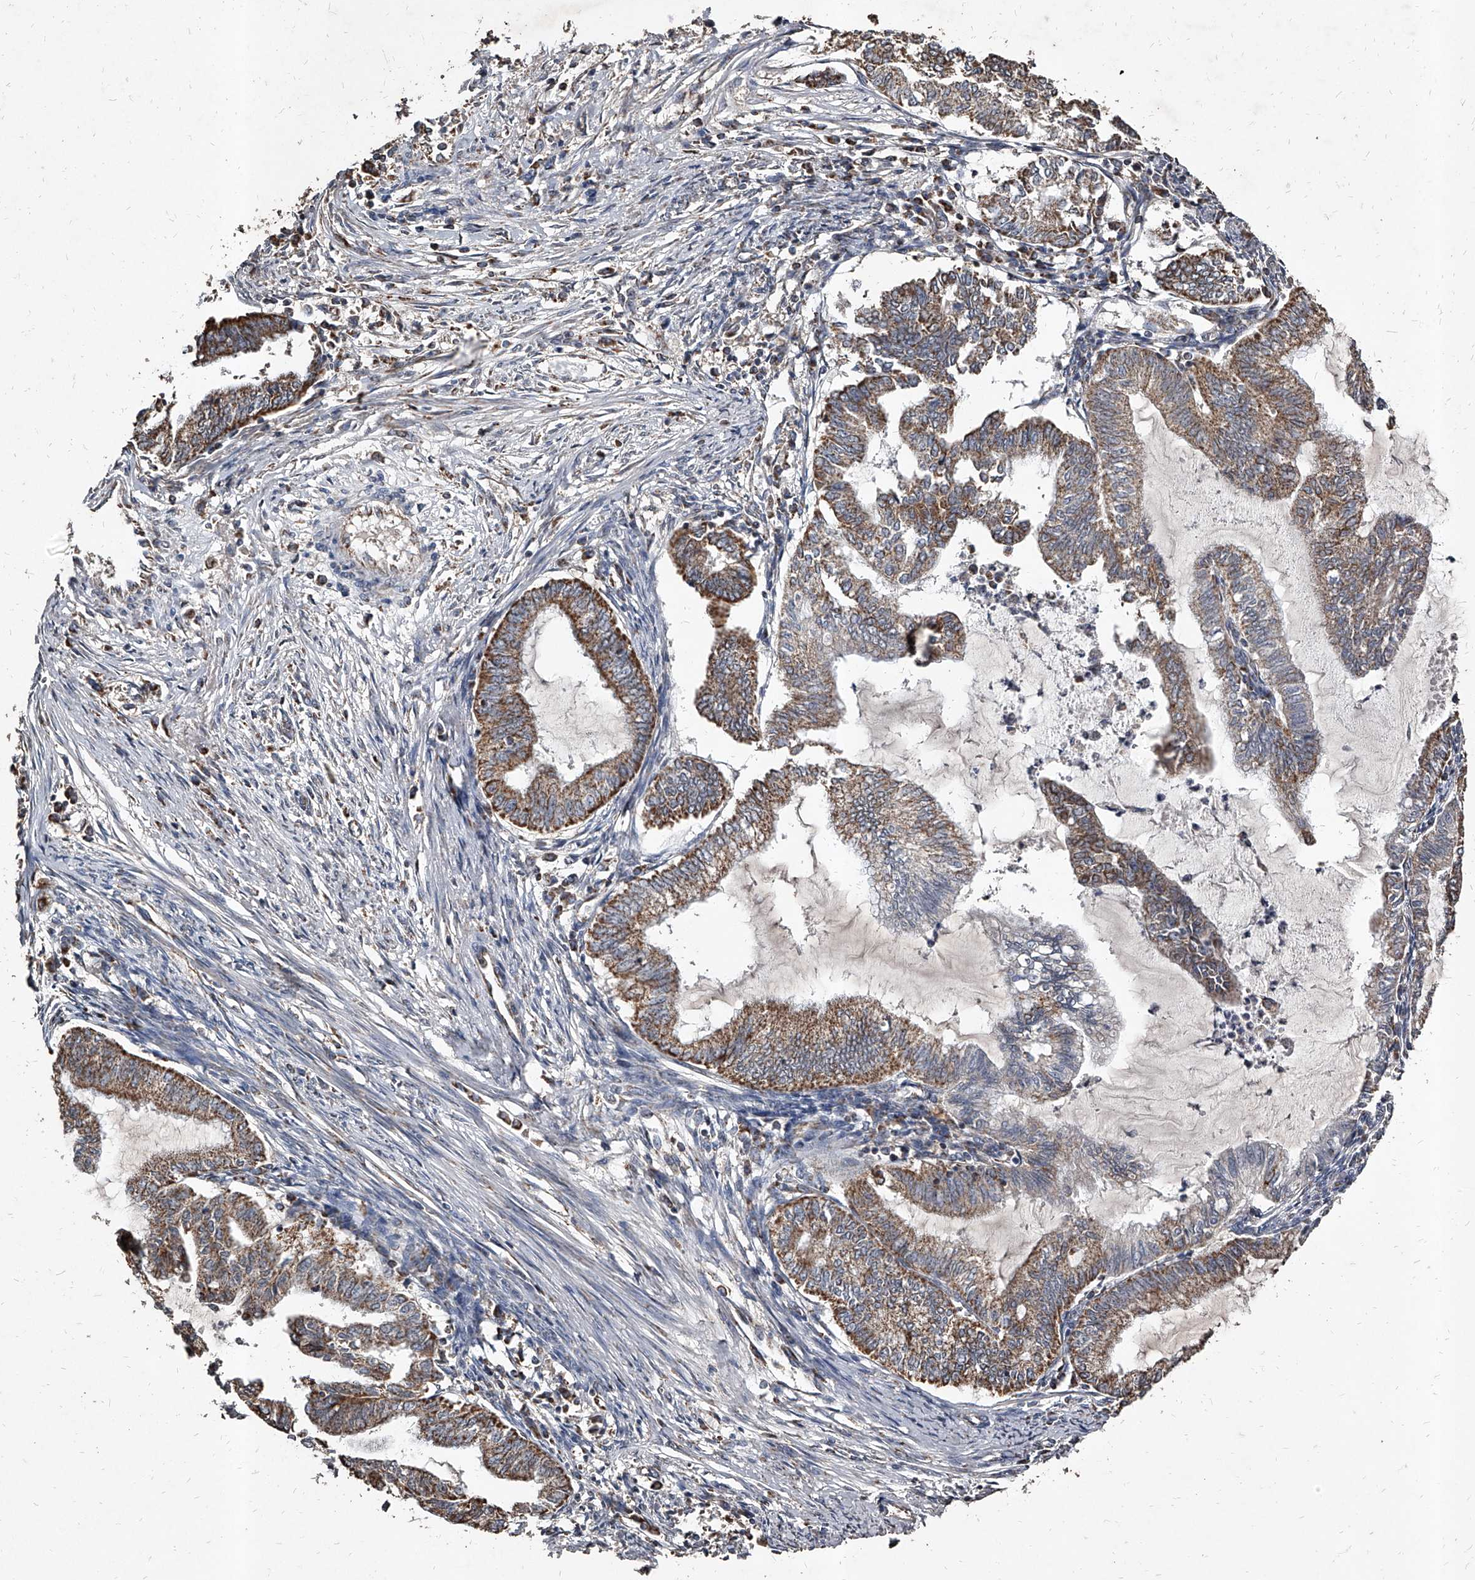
{"staining": {"intensity": "moderate", "quantity": ">75%", "location": "cytoplasmic/membranous"}, "tissue": "endometrial cancer", "cell_type": "Tumor cells", "image_type": "cancer", "snomed": [{"axis": "morphology", "description": "Adenocarcinoma, NOS"}, {"axis": "topography", "description": "Endometrium"}], "caption": "Endometrial cancer (adenocarcinoma) tissue demonstrates moderate cytoplasmic/membranous expression in about >75% of tumor cells", "gene": "GPR183", "patient": {"sex": "female", "age": 79}}